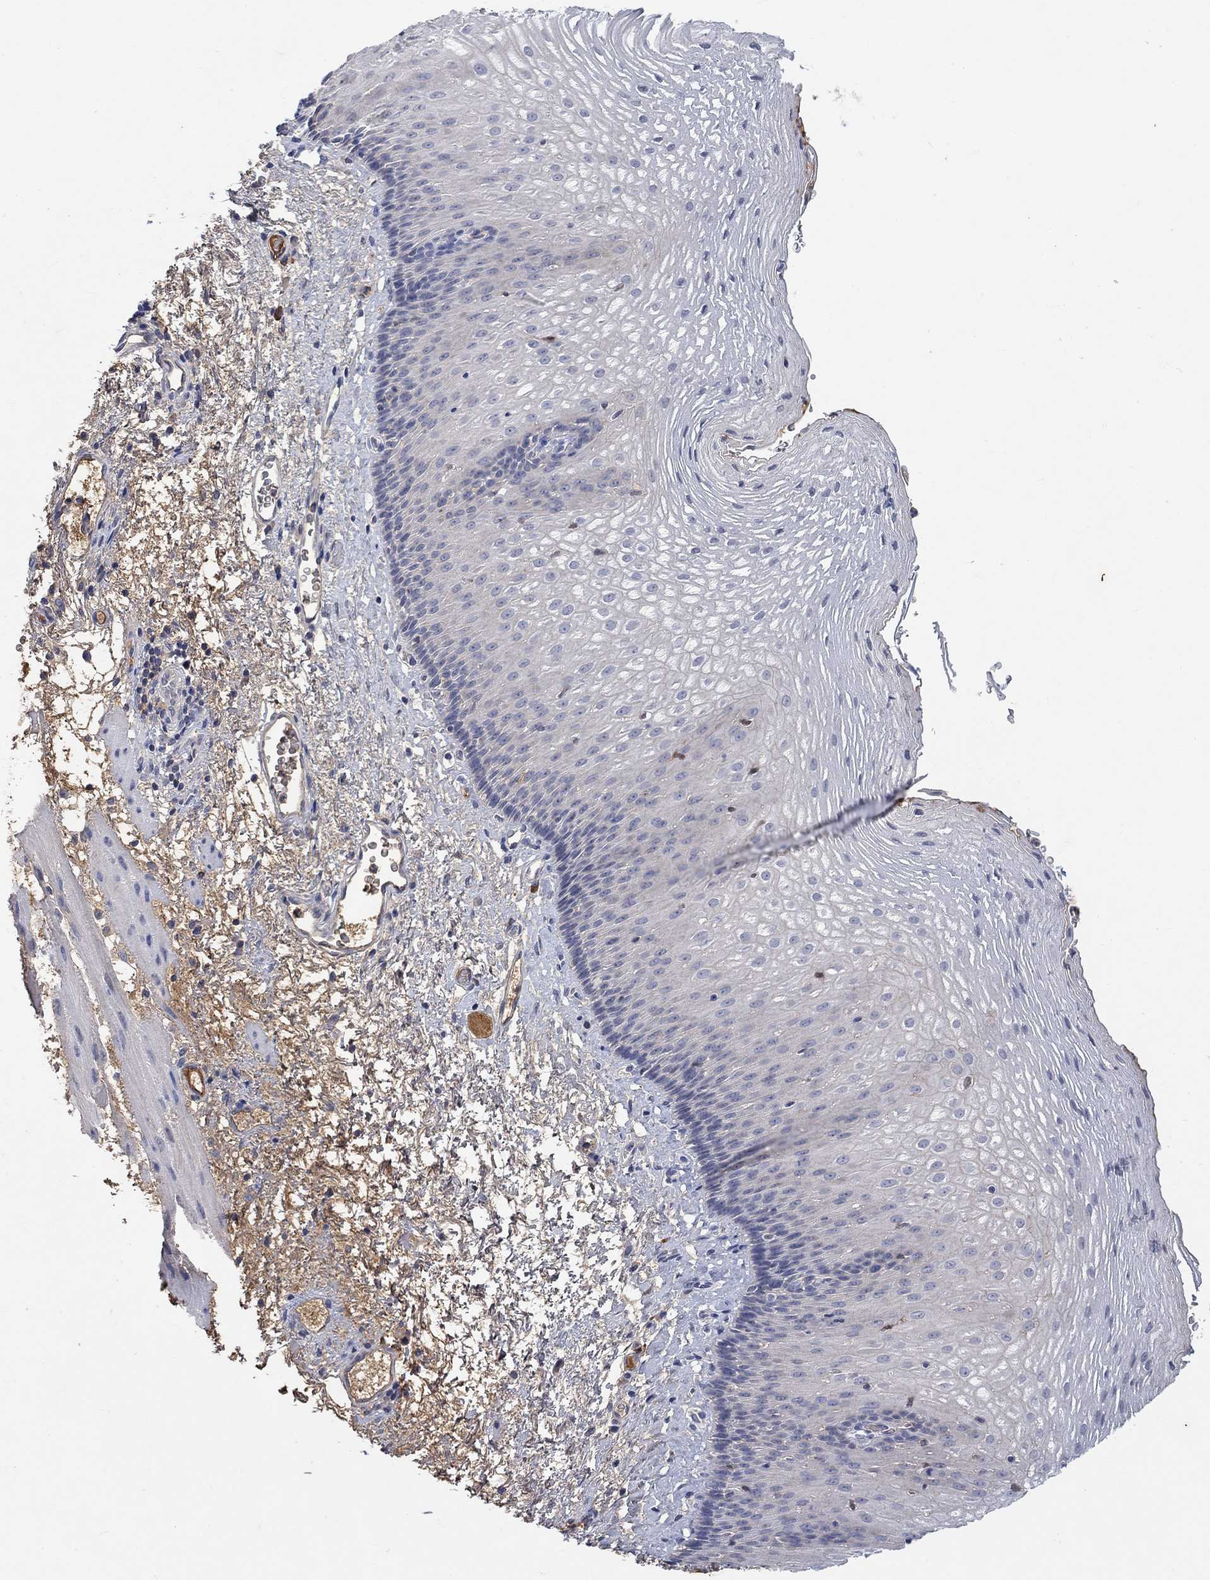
{"staining": {"intensity": "negative", "quantity": "none", "location": "none"}, "tissue": "esophagus", "cell_type": "Squamous epithelial cells", "image_type": "normal", "snomed": [{"axis": "morphology", "description": "Normal tissue, NOS"}, {"axis": "topography", "description": "Esophagus"}], "caption": "Squamous epithelial cells are negative for protein expression in normal human esophagus. Nuclei are stained in blue.", "gene": "MSTN", "patient": {"sex": "male", "age": 76}}